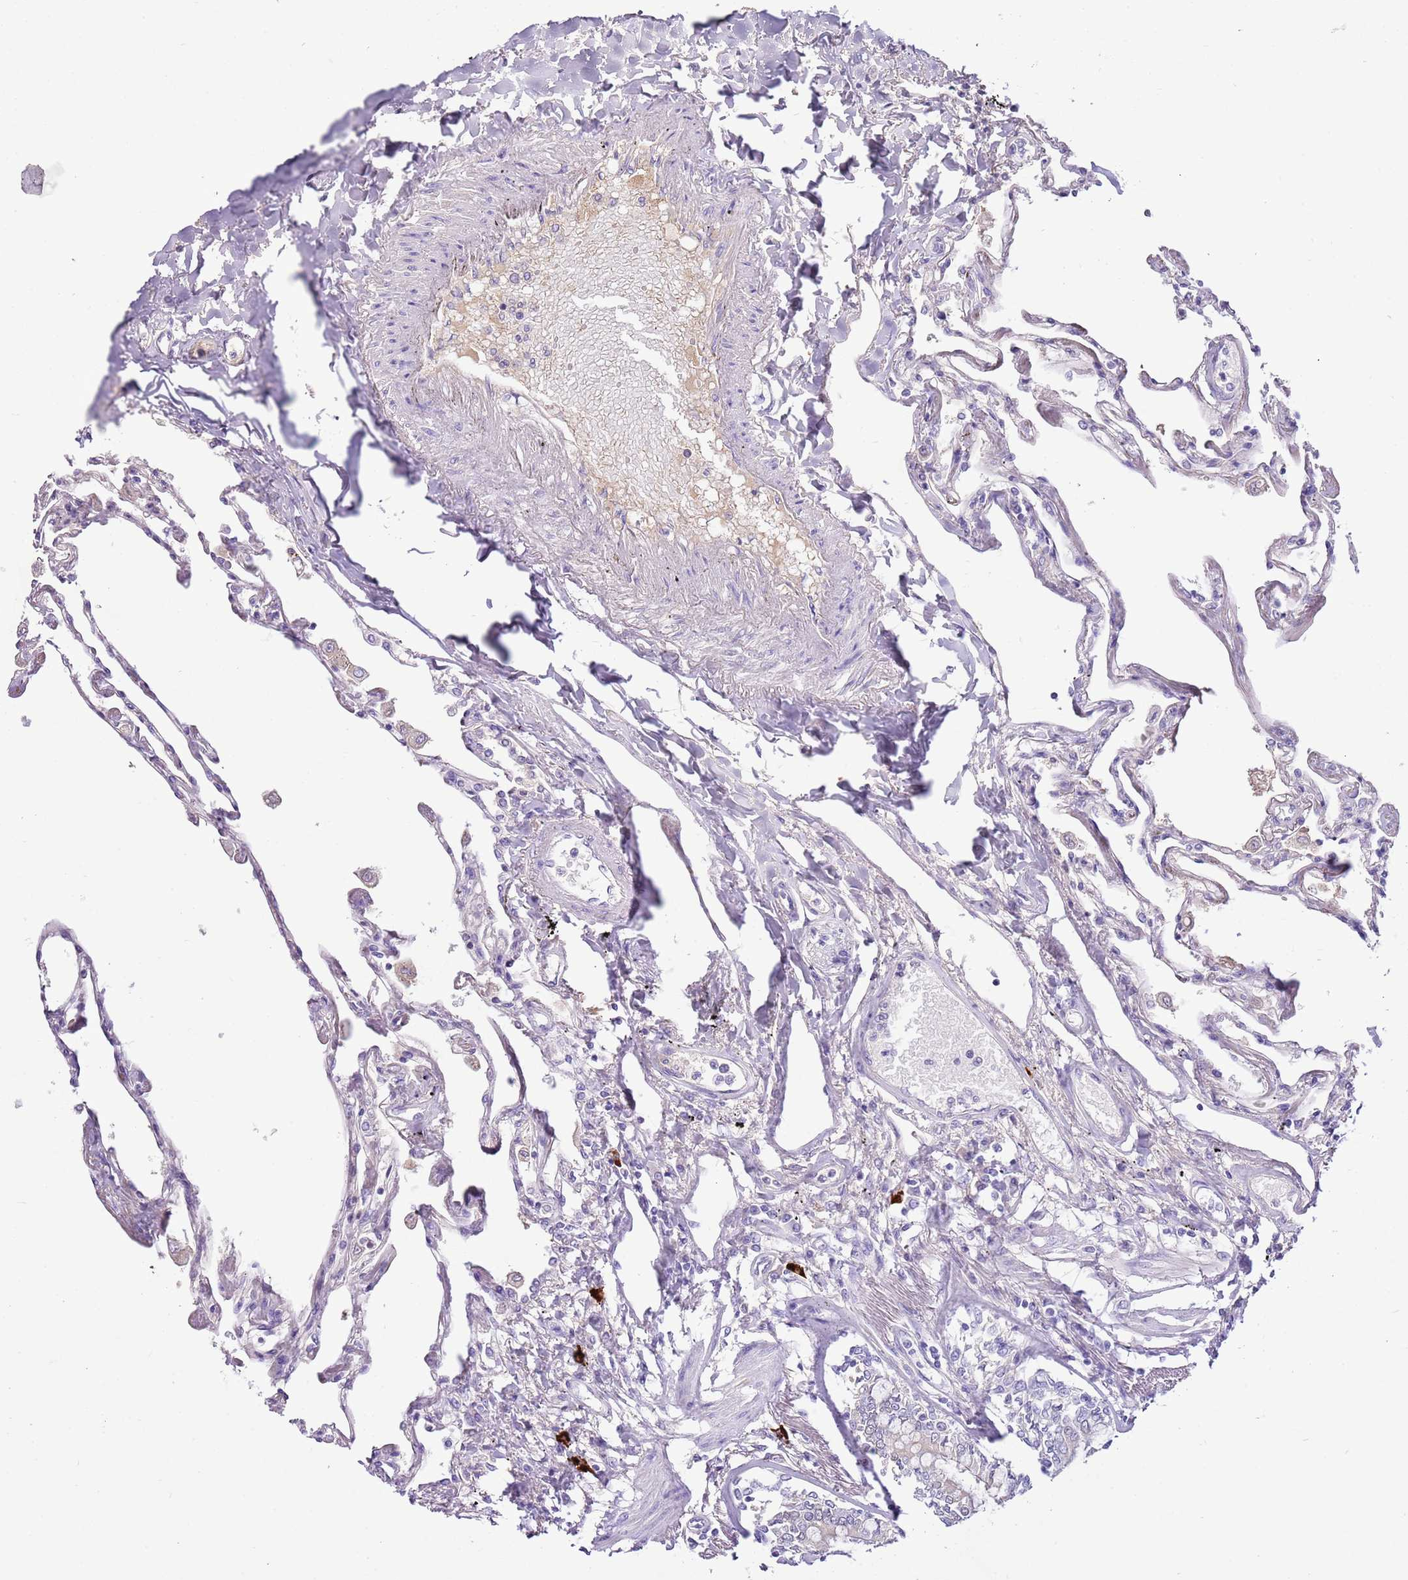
{"staining": {"intensity": "negative", "quantity": "none", "location": "none"}, "tissue": "lung", "cell_type": "Alveolar cells", "image_type": "normal", "snomed": [{"axis": "morphology", "description": "Normal tissue, NOS"}, {"axis": "topography", "description": "Lung"}], "caption": "An immunohistochemistry (IHC) micrograph of benign lung is shown. There is no staining in alveolar cells of lung.", "gene": "IGKV3", "patient": {"sex": "female", "age": 67}}